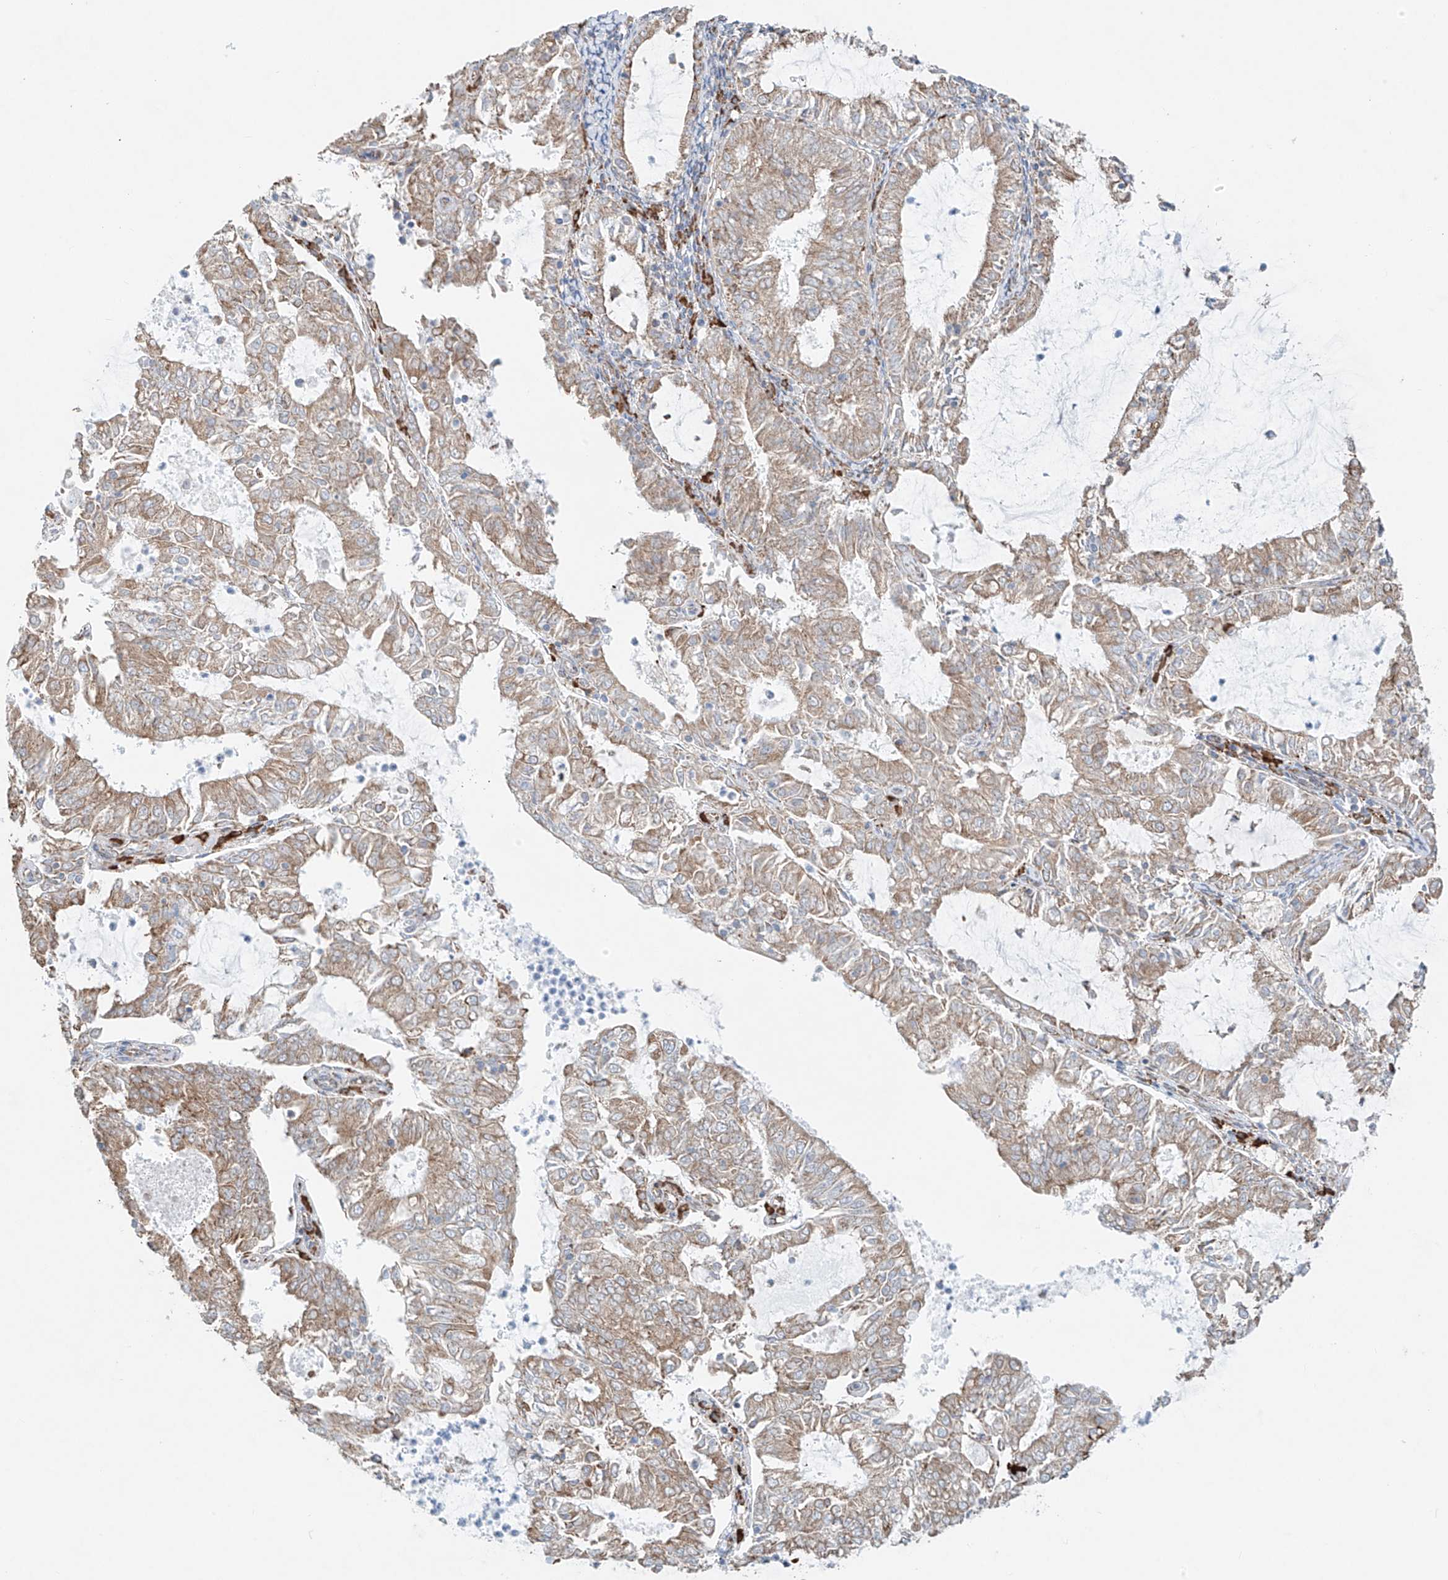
{"staining": {"intensity": "weak", "quantity": ">75%", "location": "cytoplasmic/membranous"}, "tissue": "endometrial cancer", "cell_type": "Tumor cells", "image_type": "cancer", "snomed": [{"axis": "morphology", "description": "Adenocarcinoma, NOS"}, {"axis": "topography", "description": "Endometrium"}], "caption": "Immunohistochemistry (IHC) (DAB (3,3'-diaminobenzidine)) staining of endometrial cancer (adenocarcinoma) demonstrates weak cytoplasmic/membranous protein expression in approximately >75% of tumor cells.", "gene": "EIPR1", "patient": {"sex": "female", "age": 57}}